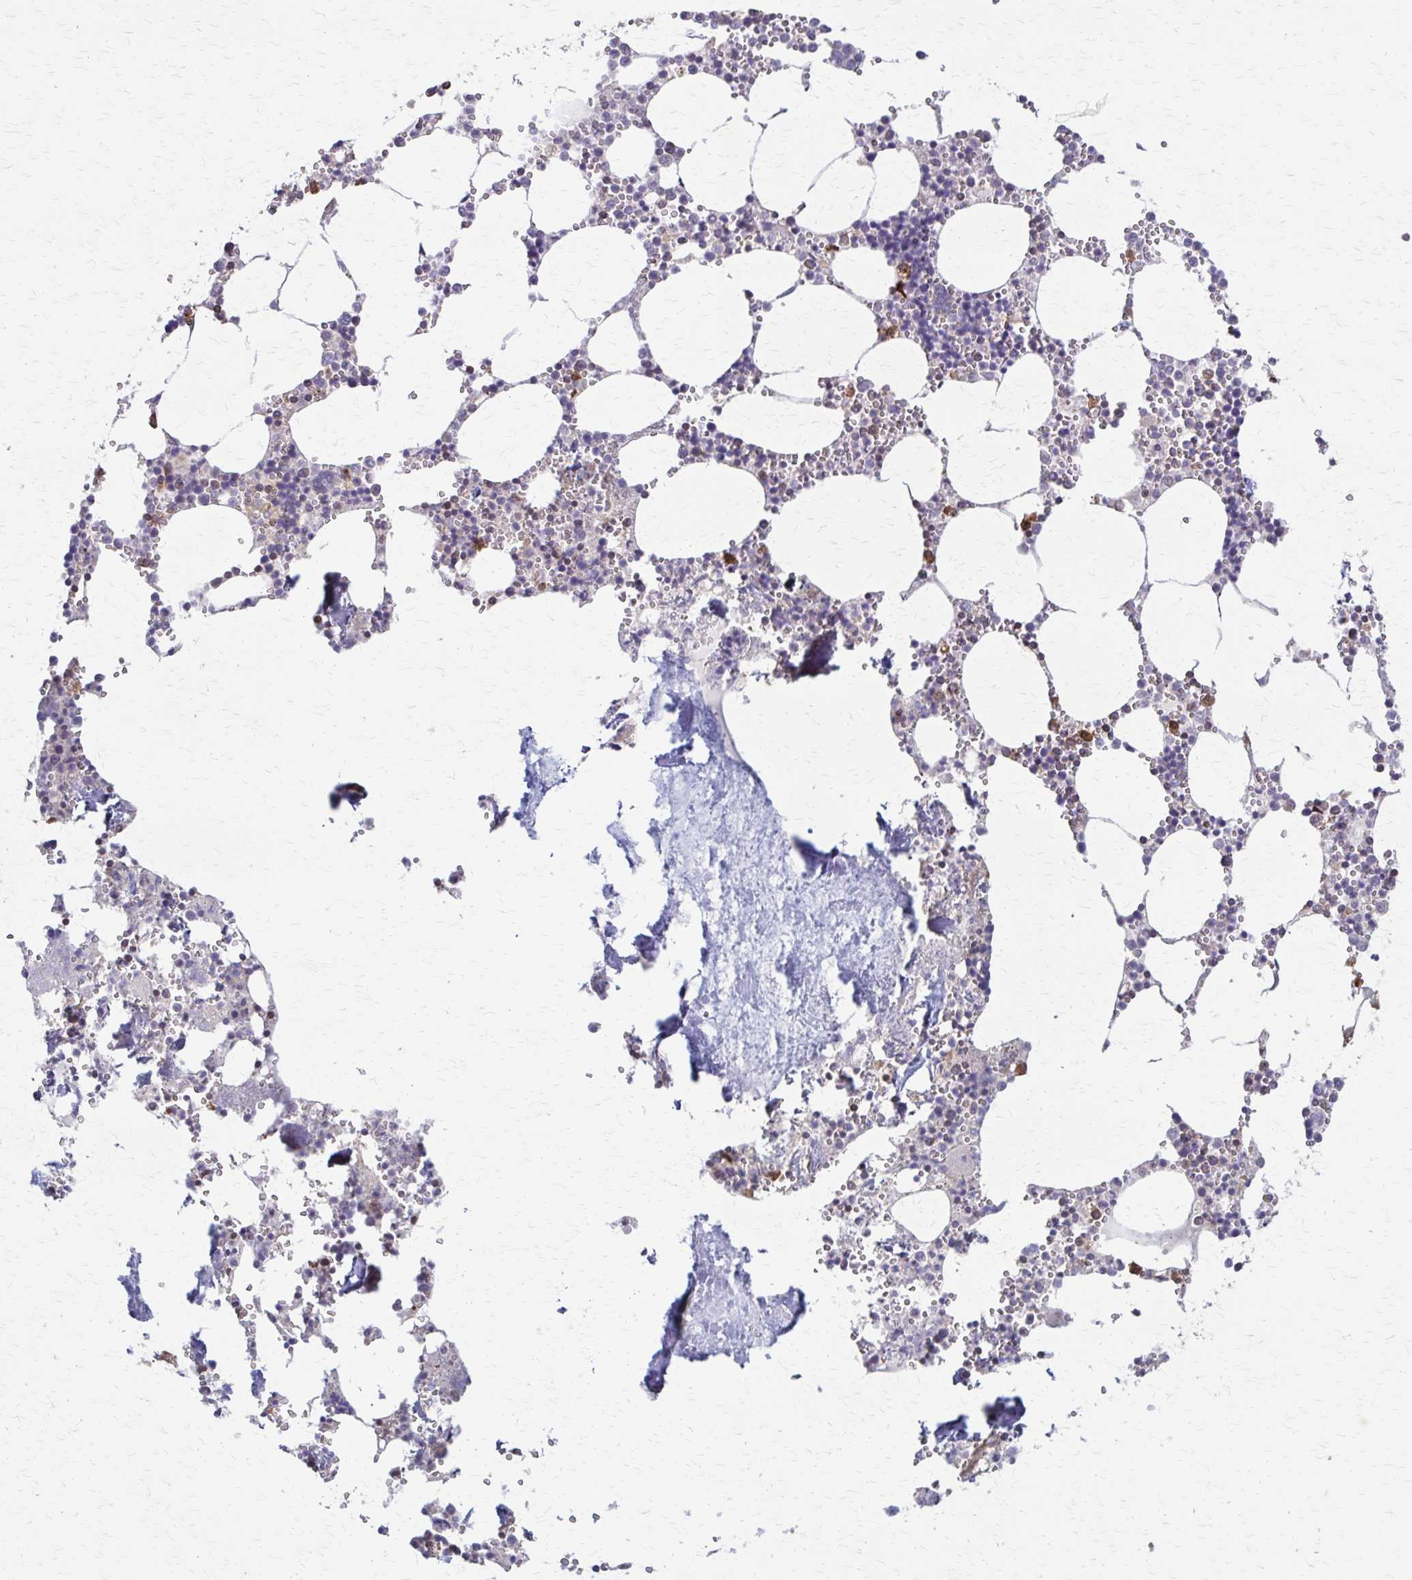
{"staining": {"intensity": "strong", "quantity": "<25%", "location": "cytoplasmic/membranous"}, "tissue": "bone marrow", "cell_type": "Hematopoietic cells", "image_type": "normal", "snomed": [{"axis": "morphology", "description": "Normal tissue, NOS"}, {"axis": "topography", "description": "Bone marrow"}], "caption": "IHC of benign bone marrow displays medium levels of strong cytoplasmic/membranous staining in about <25% of hematopoietic cells.", "gene": "EEF2", "patient": {"sex": "male", "age": 54}}